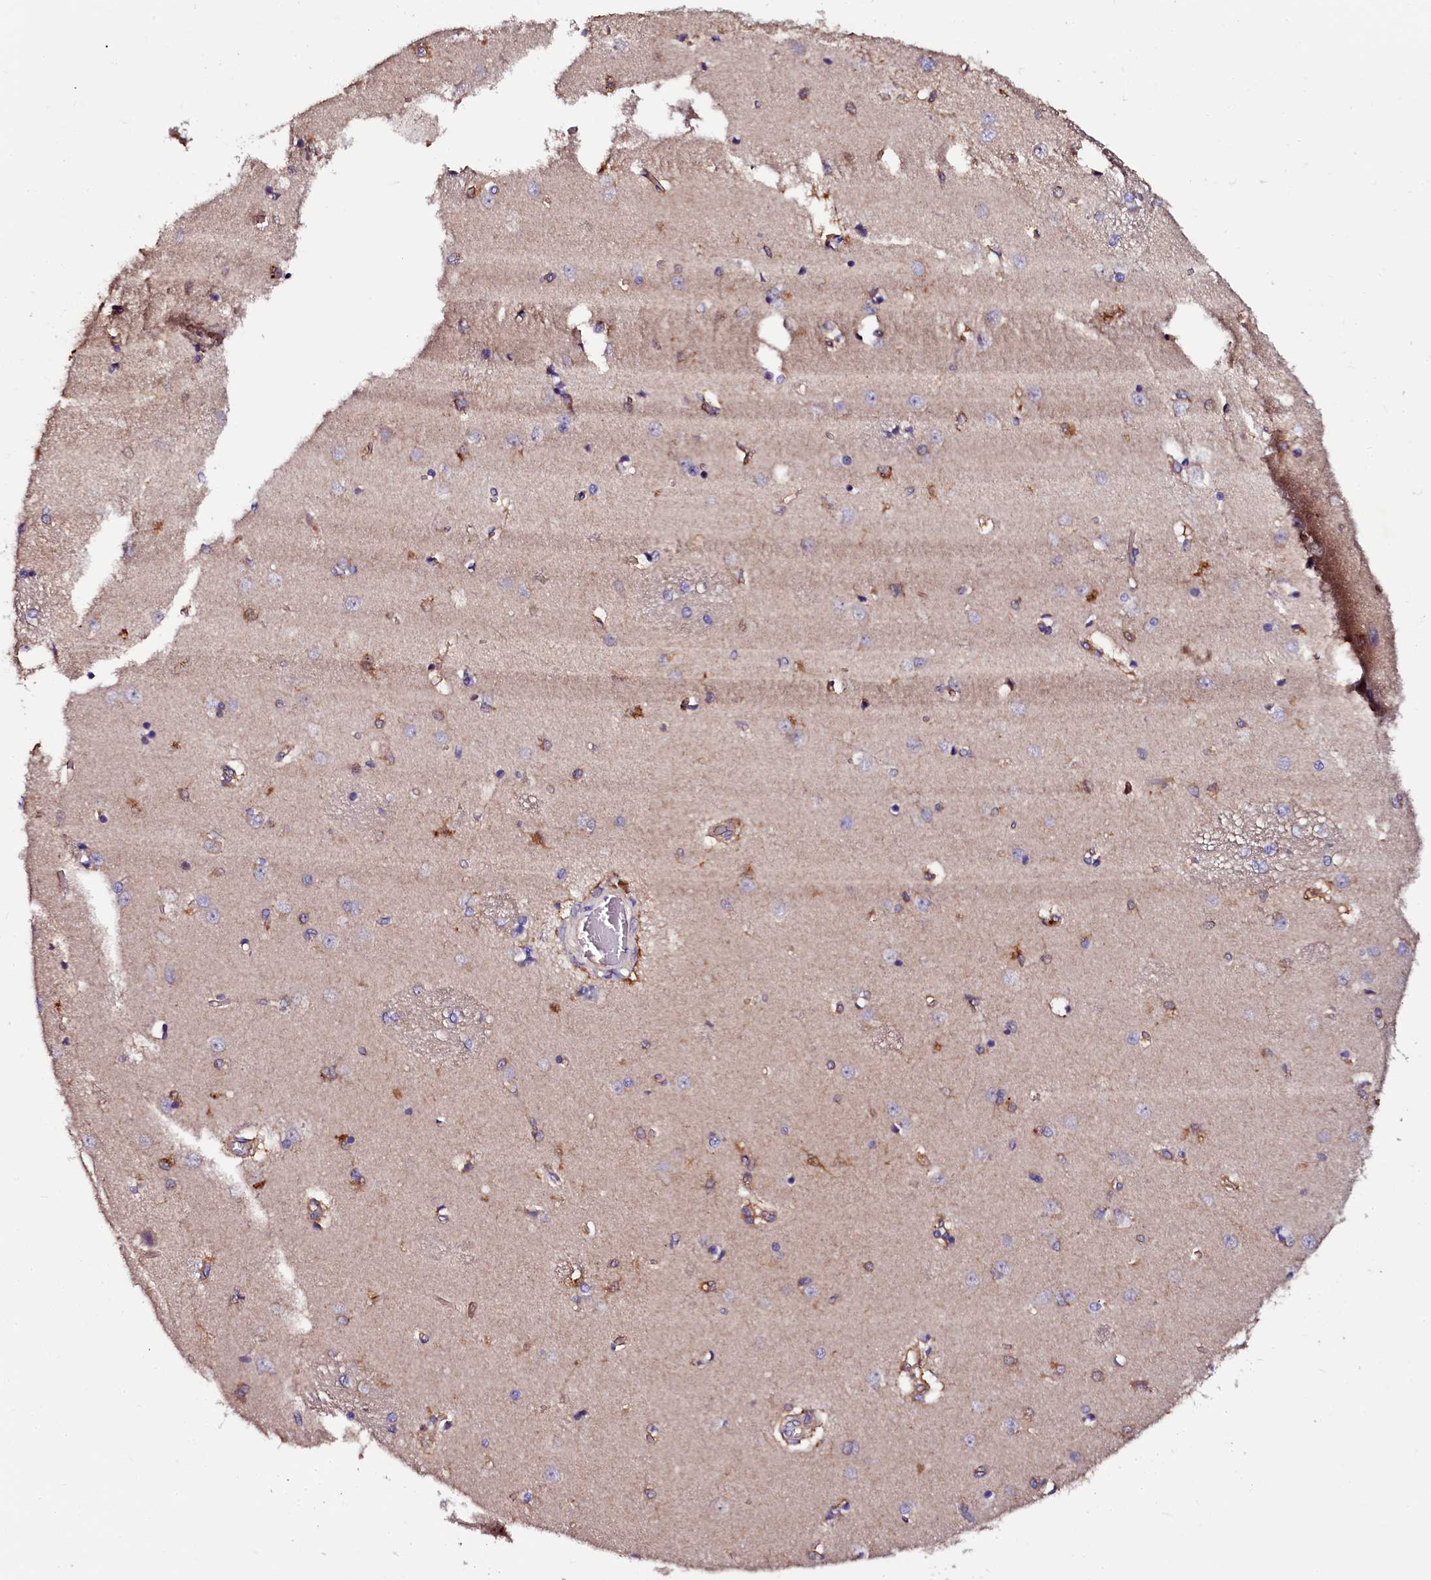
{"staining": {"intensity": "moderate", "quantity": "<25%", "location": "cytoplasmic/membranous"}, "tissue": "caudate", "cell_type": "Glial cells", "image_type": "normal", "snomed": [{"axis": "morphology", "description": "Normal tissue, NOS"}, {"axis": "topography", "description": "Lateral ventricle wall"}], "caption": "Caudate stained for a protein reveals moderate cytoplasmic/membranous positivity in glial cells. (Stains: DAB (3,3'-diaminobenzidine) in brown, nuclei in blue, Microscopy: brightfield microscopy at high magnification).", "gene": "APPL2", "patient": {"sex": "male", "age": 37}}